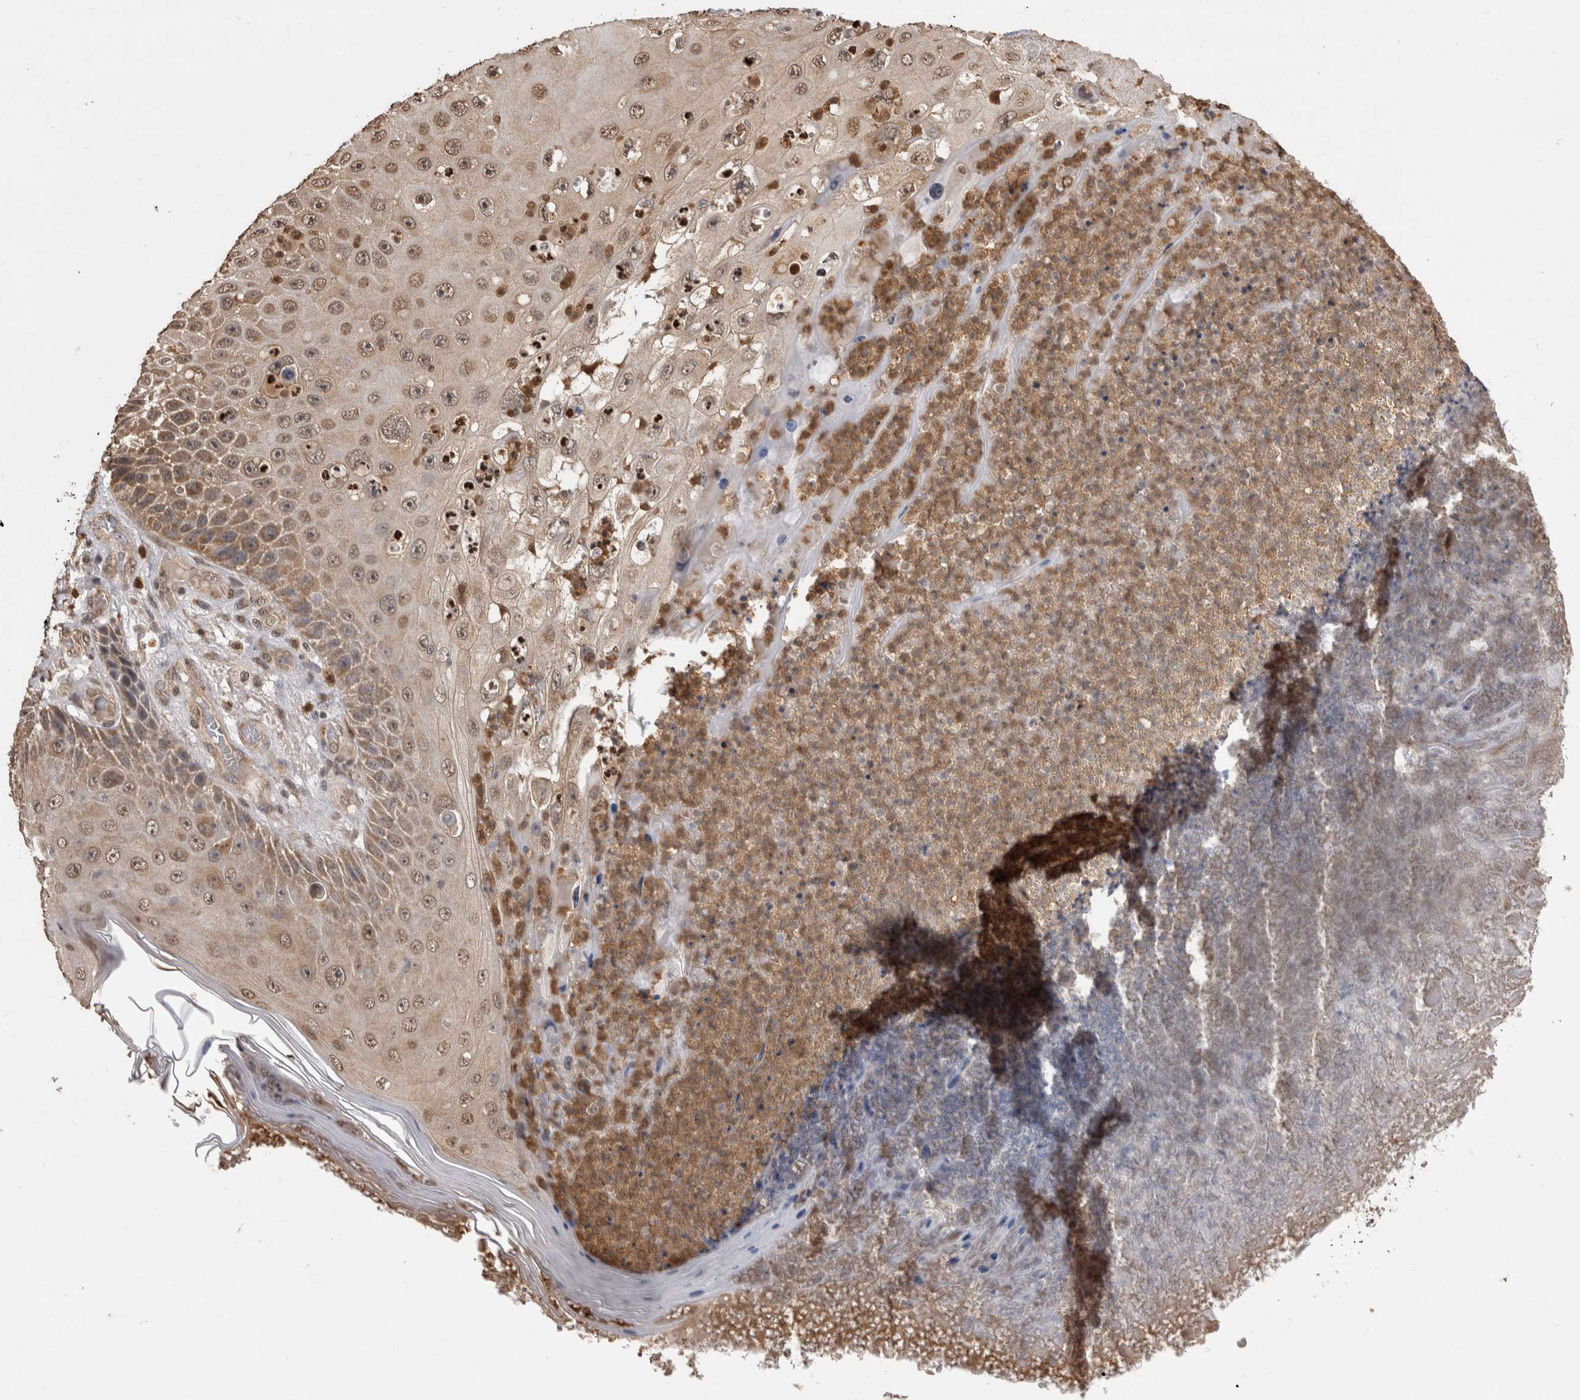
{"staining": {"intensity": "weak", "quantity": ">75%", "location": "cytoplasmic/membranous,nuclear"}, "tissue": "skin cancer", "cell_type": "Tumor cells", "image_type": "cancer", "snomed": [{"axis": "morphology", "description": "Squamous cell carcinoma, NOS"}, {"axis": "topography", "description": "Skin"}], "caption": "This is an image of IHC staining of skin cancer, which shows weak staining in the cytoplasmic/membranous and nuclear of tumor cells.", "gene": "PAK4", "patient": {"sex": "female", "age": 88}}